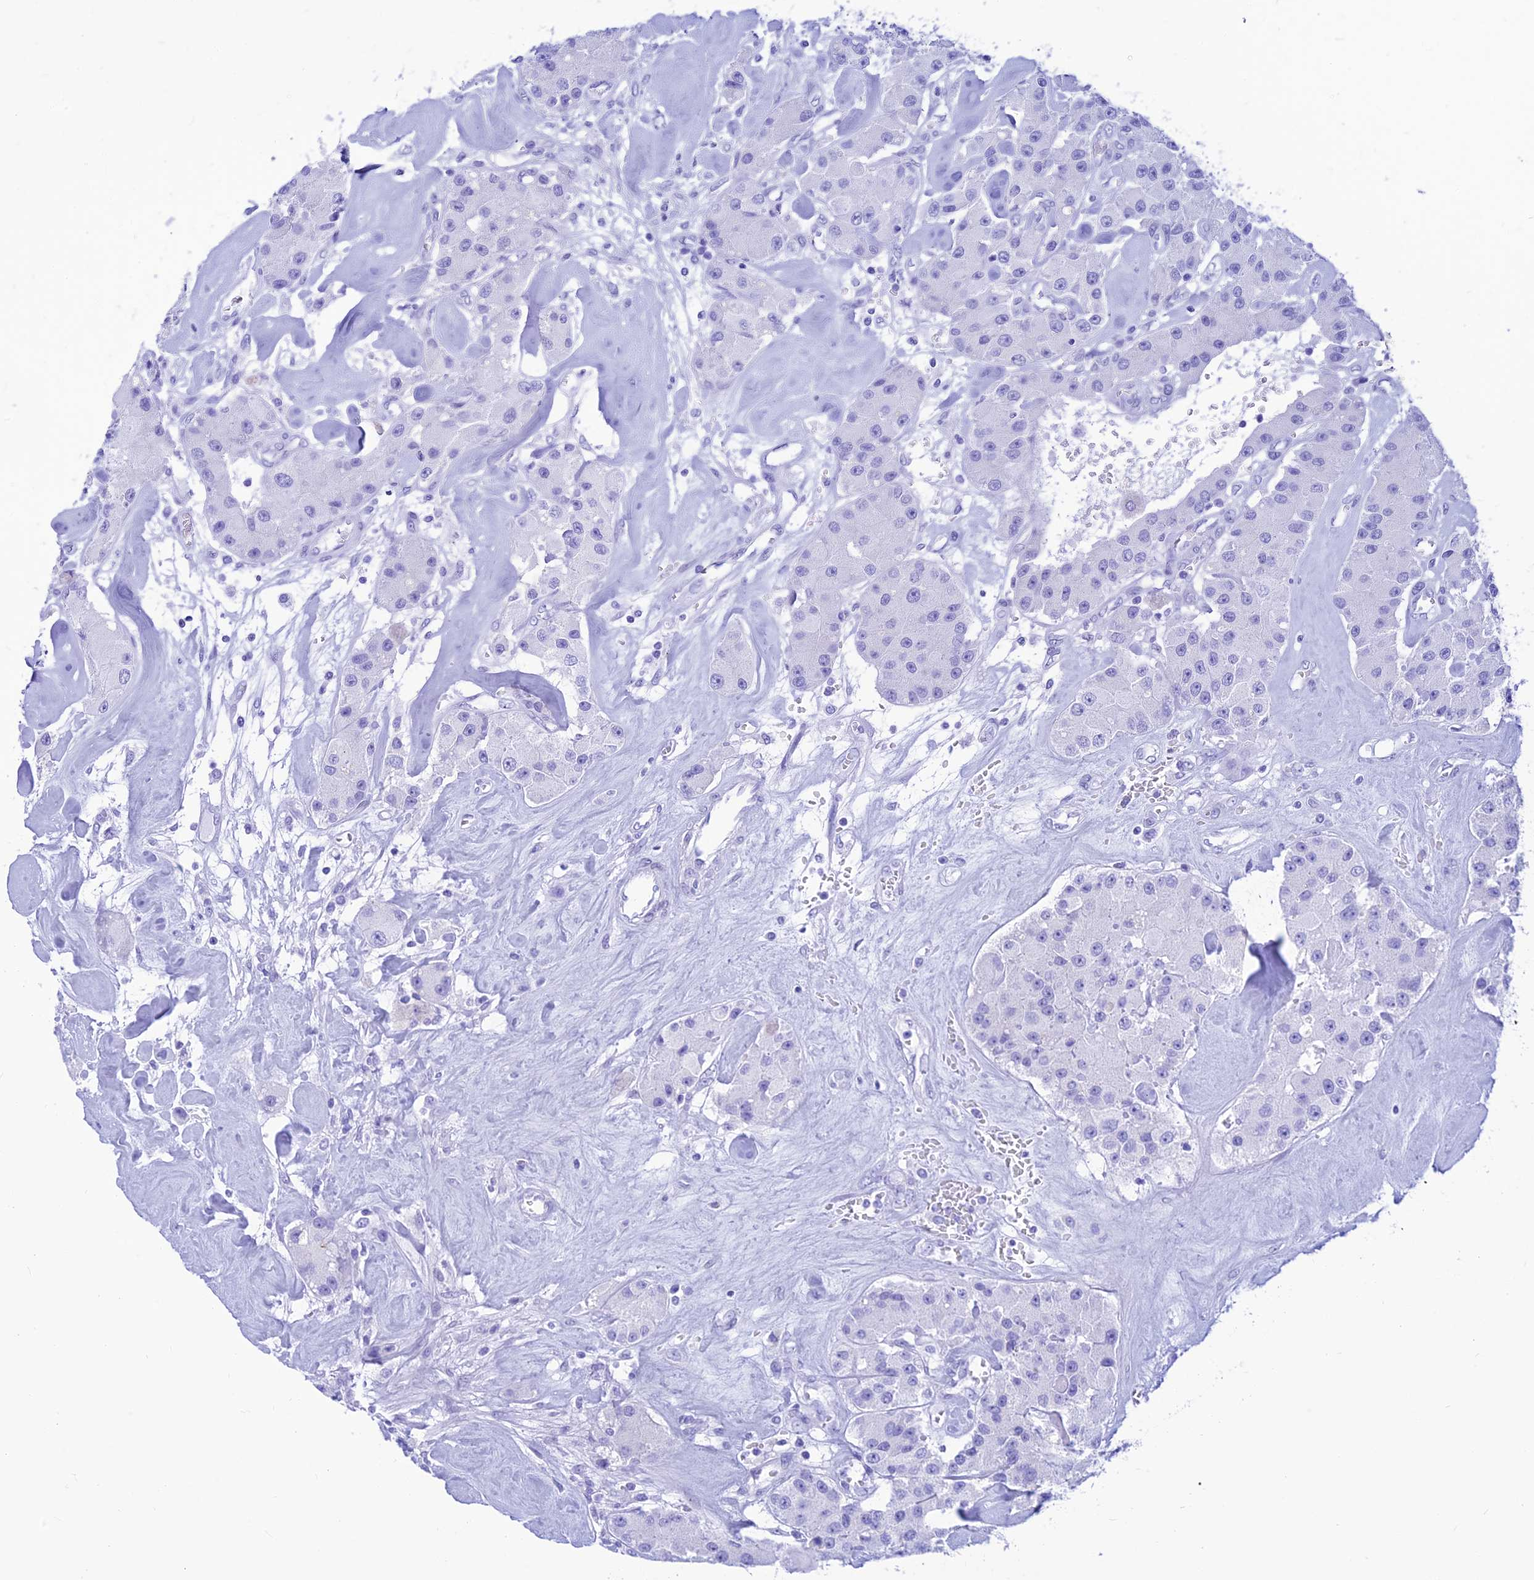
{"staining": {"intensity": "negative", "quantity": "none", "location": "none"}, "tissue": "carcinoid", "cell_type": "Tumor cells", "image_type": "cancer", "snomed": [{"axis": "morphology", "description": "Carcinoid, malignant, NOS"}, {"axis": "topography", "description": "Pancreas"}], "caption": "The image shows no significant staining in tumor cells of carcinoid (malignant). (DAB immunohistochemistry (IHC), high magnification).", "gene": "PRNP", "patient": {"sex": "male", "age": 41}}